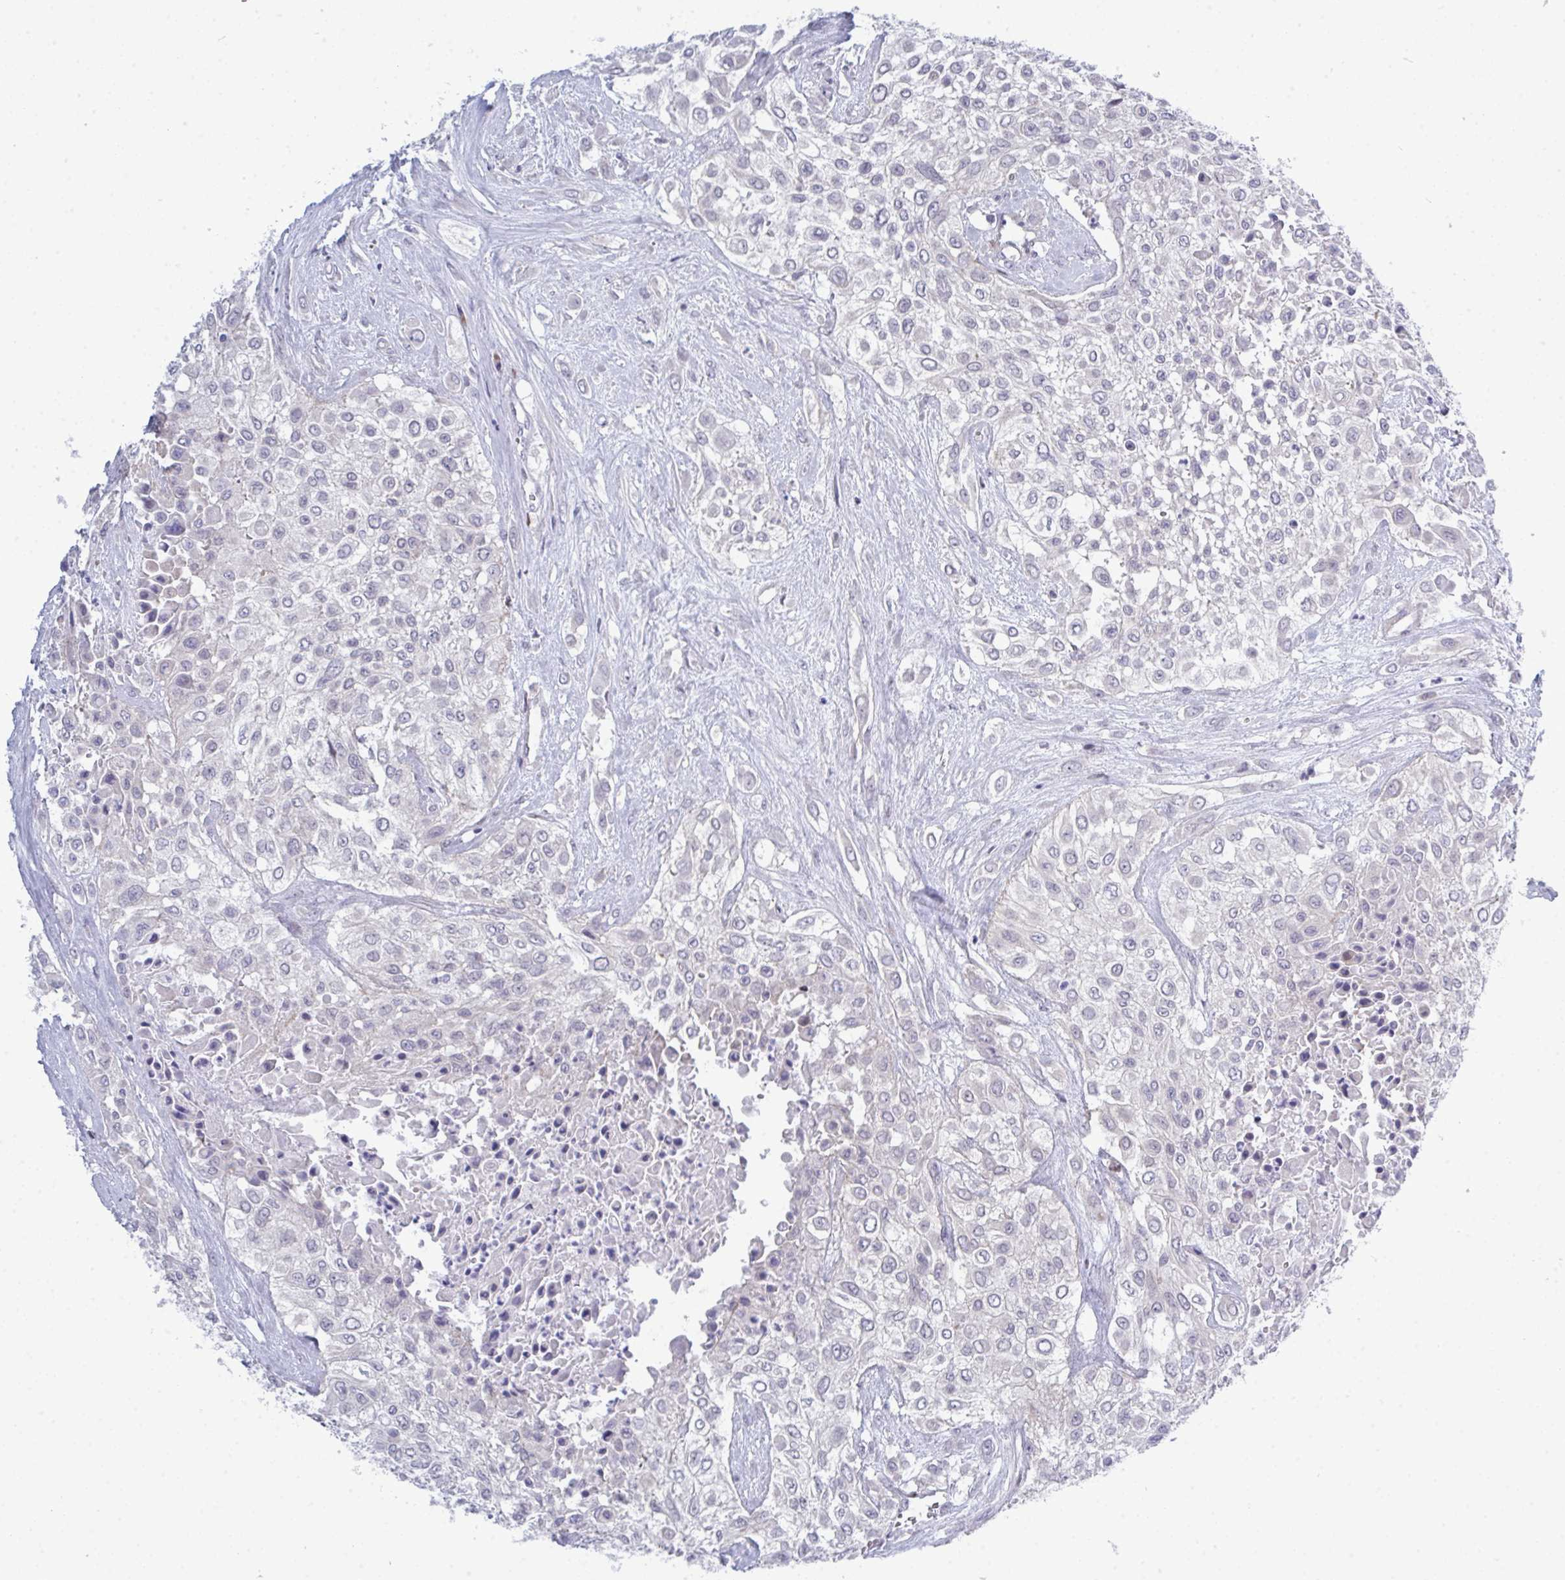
{"staining": {"intensity": "negative", "quantity": "none", "location": "none"}, "tissue": "urothelial cancer", "cell_type": "Tumor cells", "image_type": "cancer", "snomed": [{"axis": "morphology", "description": "Urothelial carcinoma, High grade"}, {"axis": "topography", "description": "Urinary bladder"}], "caption": "A high-resolution histopathology image shows immunohistochemistry staining of urothelial cancer, which displays no significant staining in tumor cells. (Immunohistochemistry (ihc), brightfield microscopy, high magnification).", "gene": "TAB1", "patient": {"sex": "male", "age": 57}}